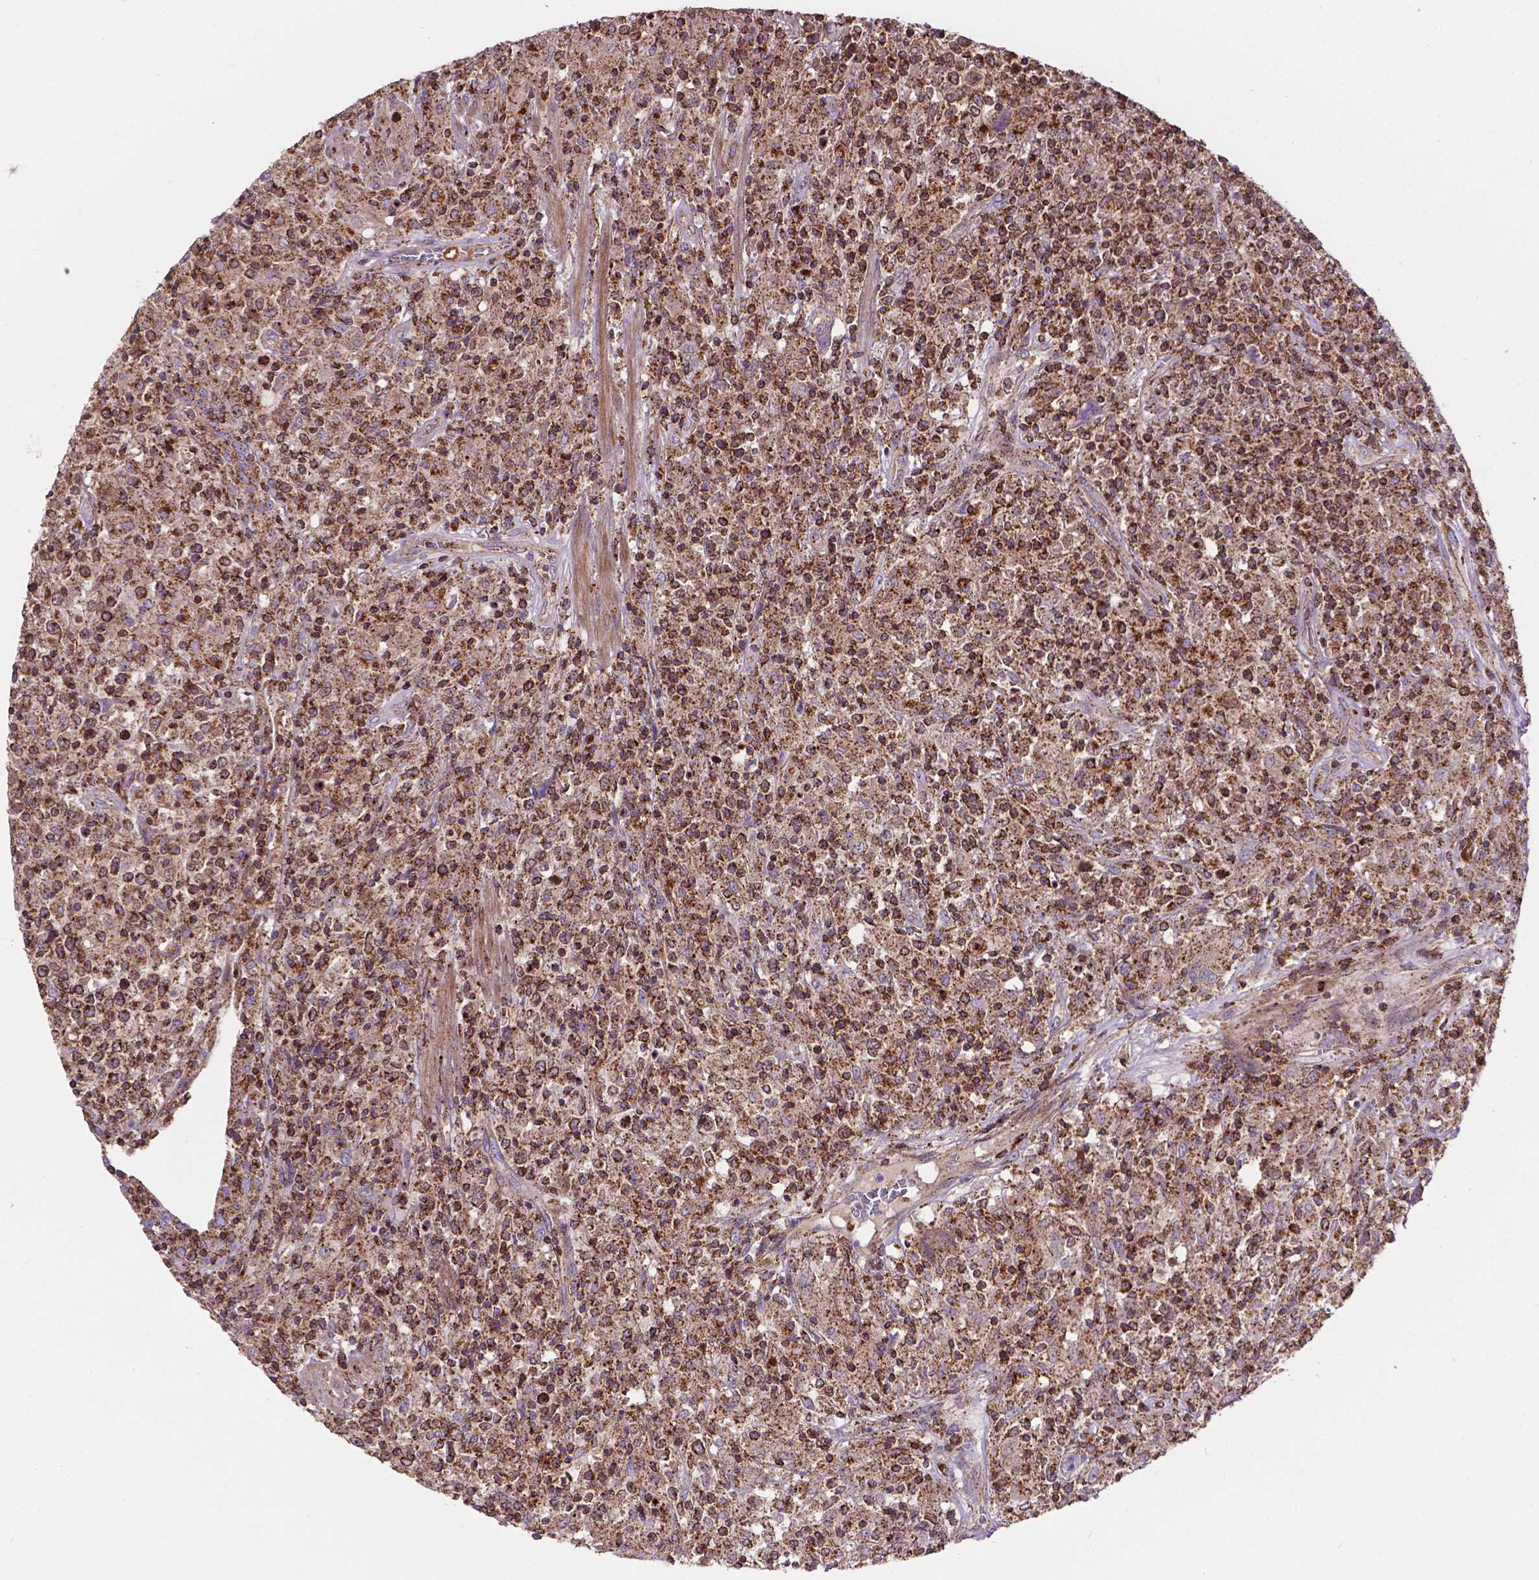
{"staining": {"intensity": "moderate", "quantity": ">75%", "location": "cytoplasmic/membranous"}, "tissue": "lymphoma", "cell_type": "Tumor cells", "image_type": "cancer", "snomed": [{"axis": "morphology", "description": "Malignant lymphoma, non-Hodgkin's type, High grade"}, {"axis": "topography", "description": "Lung"}], "caption": "Immunohistochemistry photomicrograph of neoplastic tissue: high-grade malignant lymphoma, non-Hodgkin's type stained using IHC reveals medium levels of moderate protein expression localized specifically in the cytoplasmic/membranous of tumor cells, appearing as a cytoplasmic/membranous brown color.", "gene": "CHMP4A", "patient": {"sex": "male", "age": 79}}